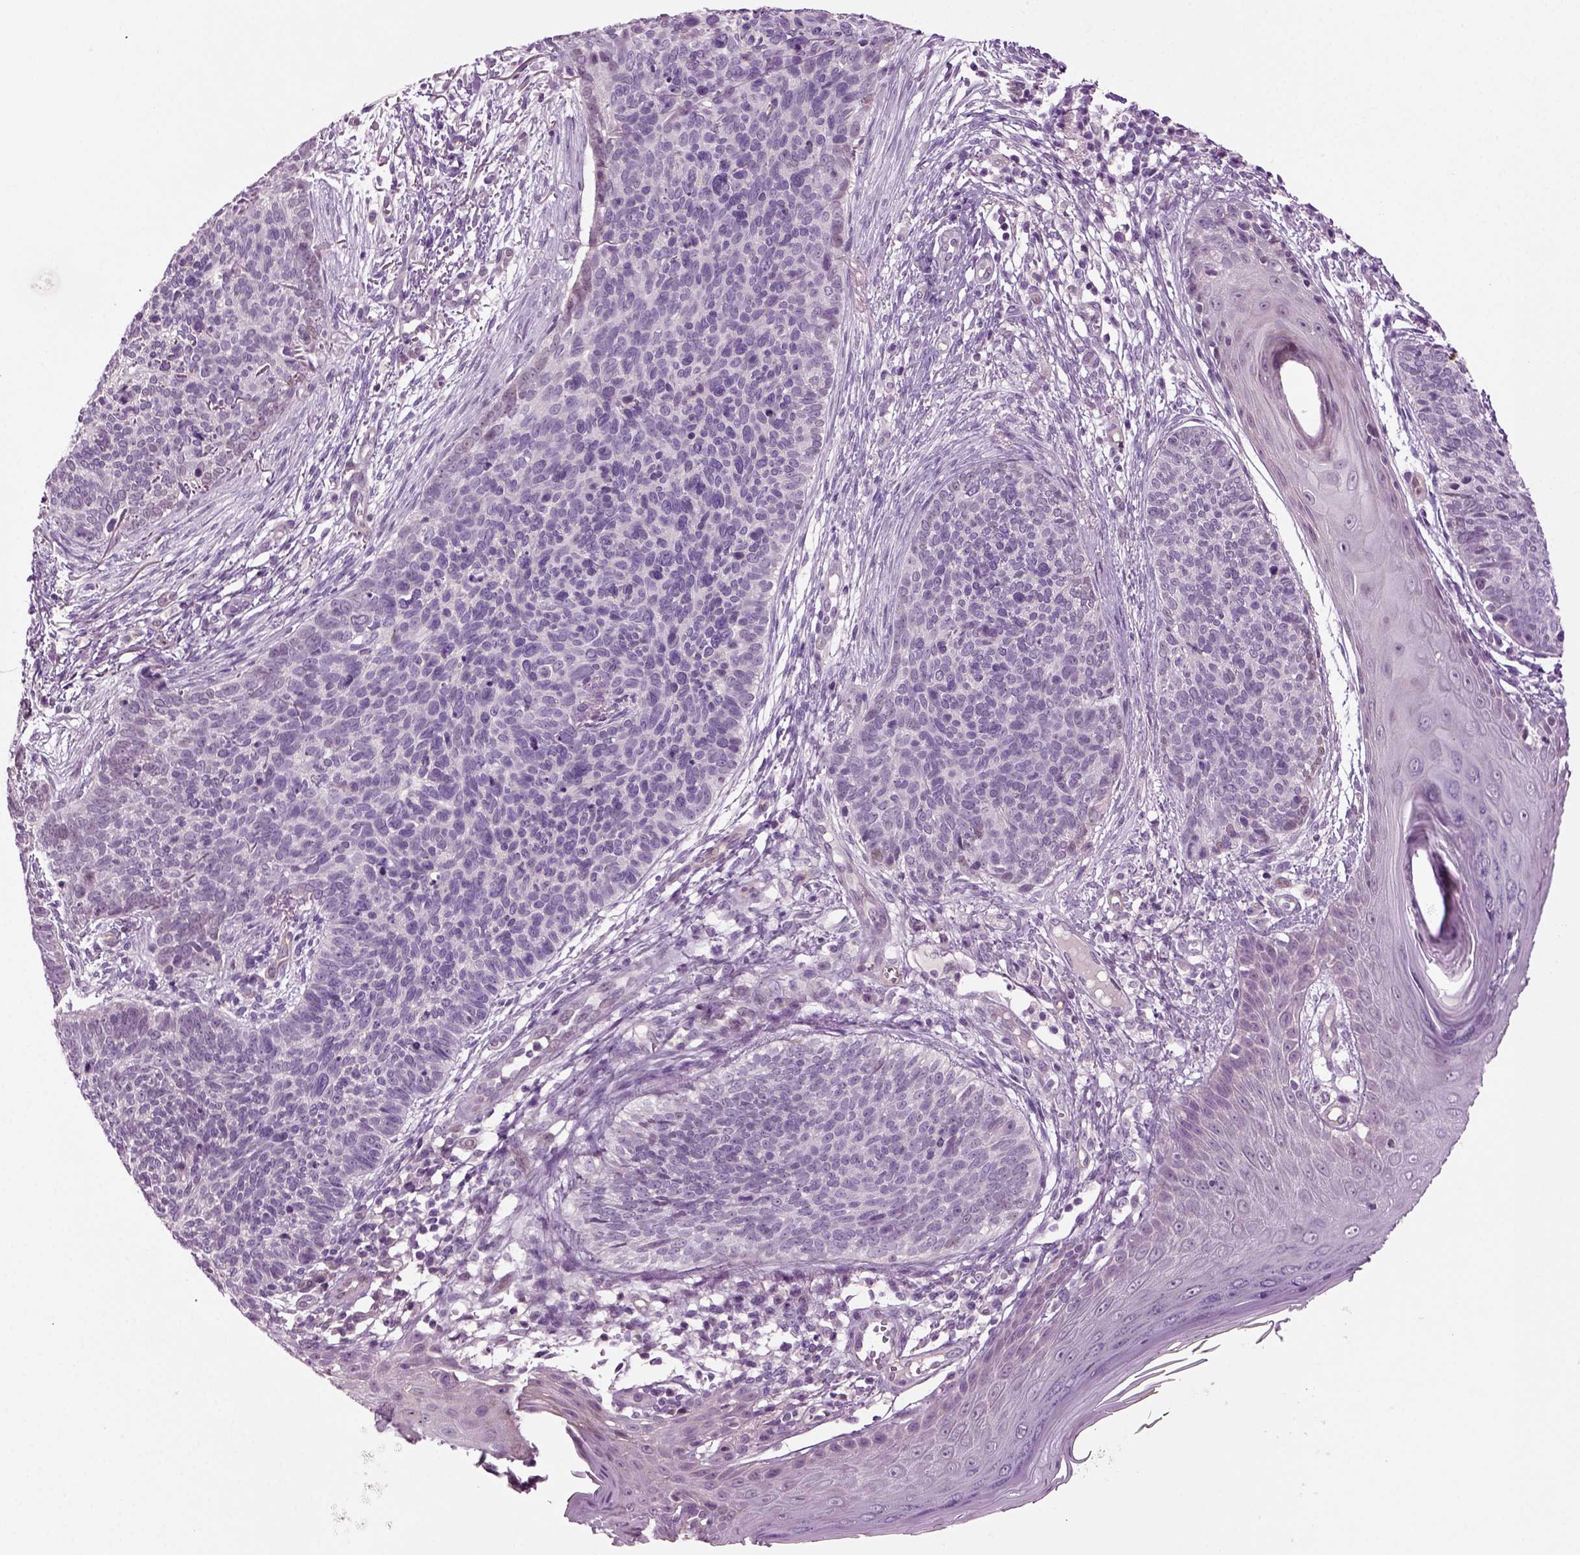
{"staining": {"intensity": "negative", "quantity": "none", "location": "none"}, "tissue": "skin cancer", "cell_type": "Tumor cells", "image_type": "cancer", "snomed": [{"axis": "morphology", "description": "Basal cell carcinoma"}, {"axis": "topography", "description": "Skin"}], "caption": "Basal cell carcinoma (skin) was stained to show a protein in brown. There is no significant positivity in tumor cells.", "gene": "COL9A2", "patient": {"sex": "male", "age": 64}}